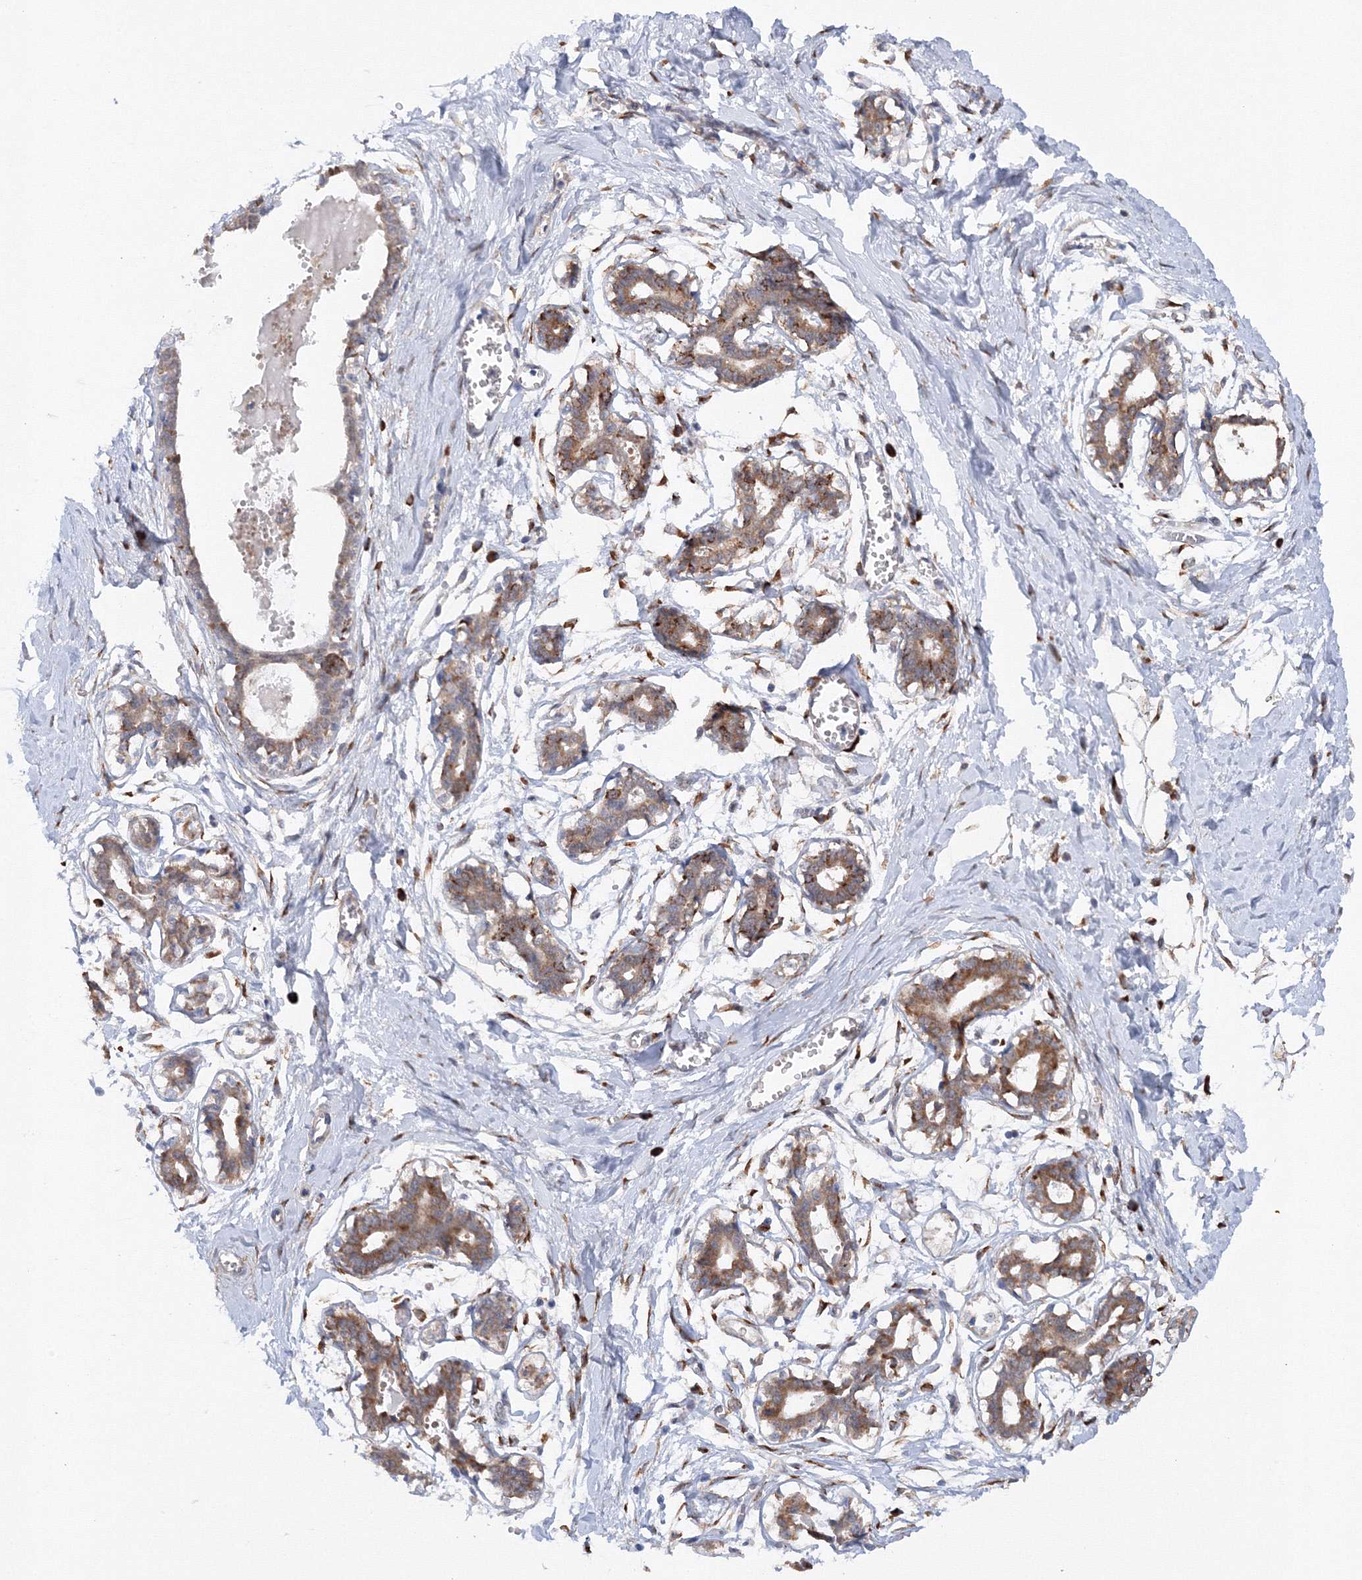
{"staining": {"intensity": "negative", "quantity": "none", "location": "none"}, "tissue": "breast", "cell_type": "Adipocytes", "image_type": "normal", "snomed": [{"axis": "morphology", "description": "Normal tissue, NOS"}, {"axis": "topography", "description": "Breast"}], "caption": "IHC image of unremarkable breast stained for a protein (brown), which exhibits no expression in adipocytes.", "gene": "DIS3L2", "patient": {"sex": "female", "age": 27}}